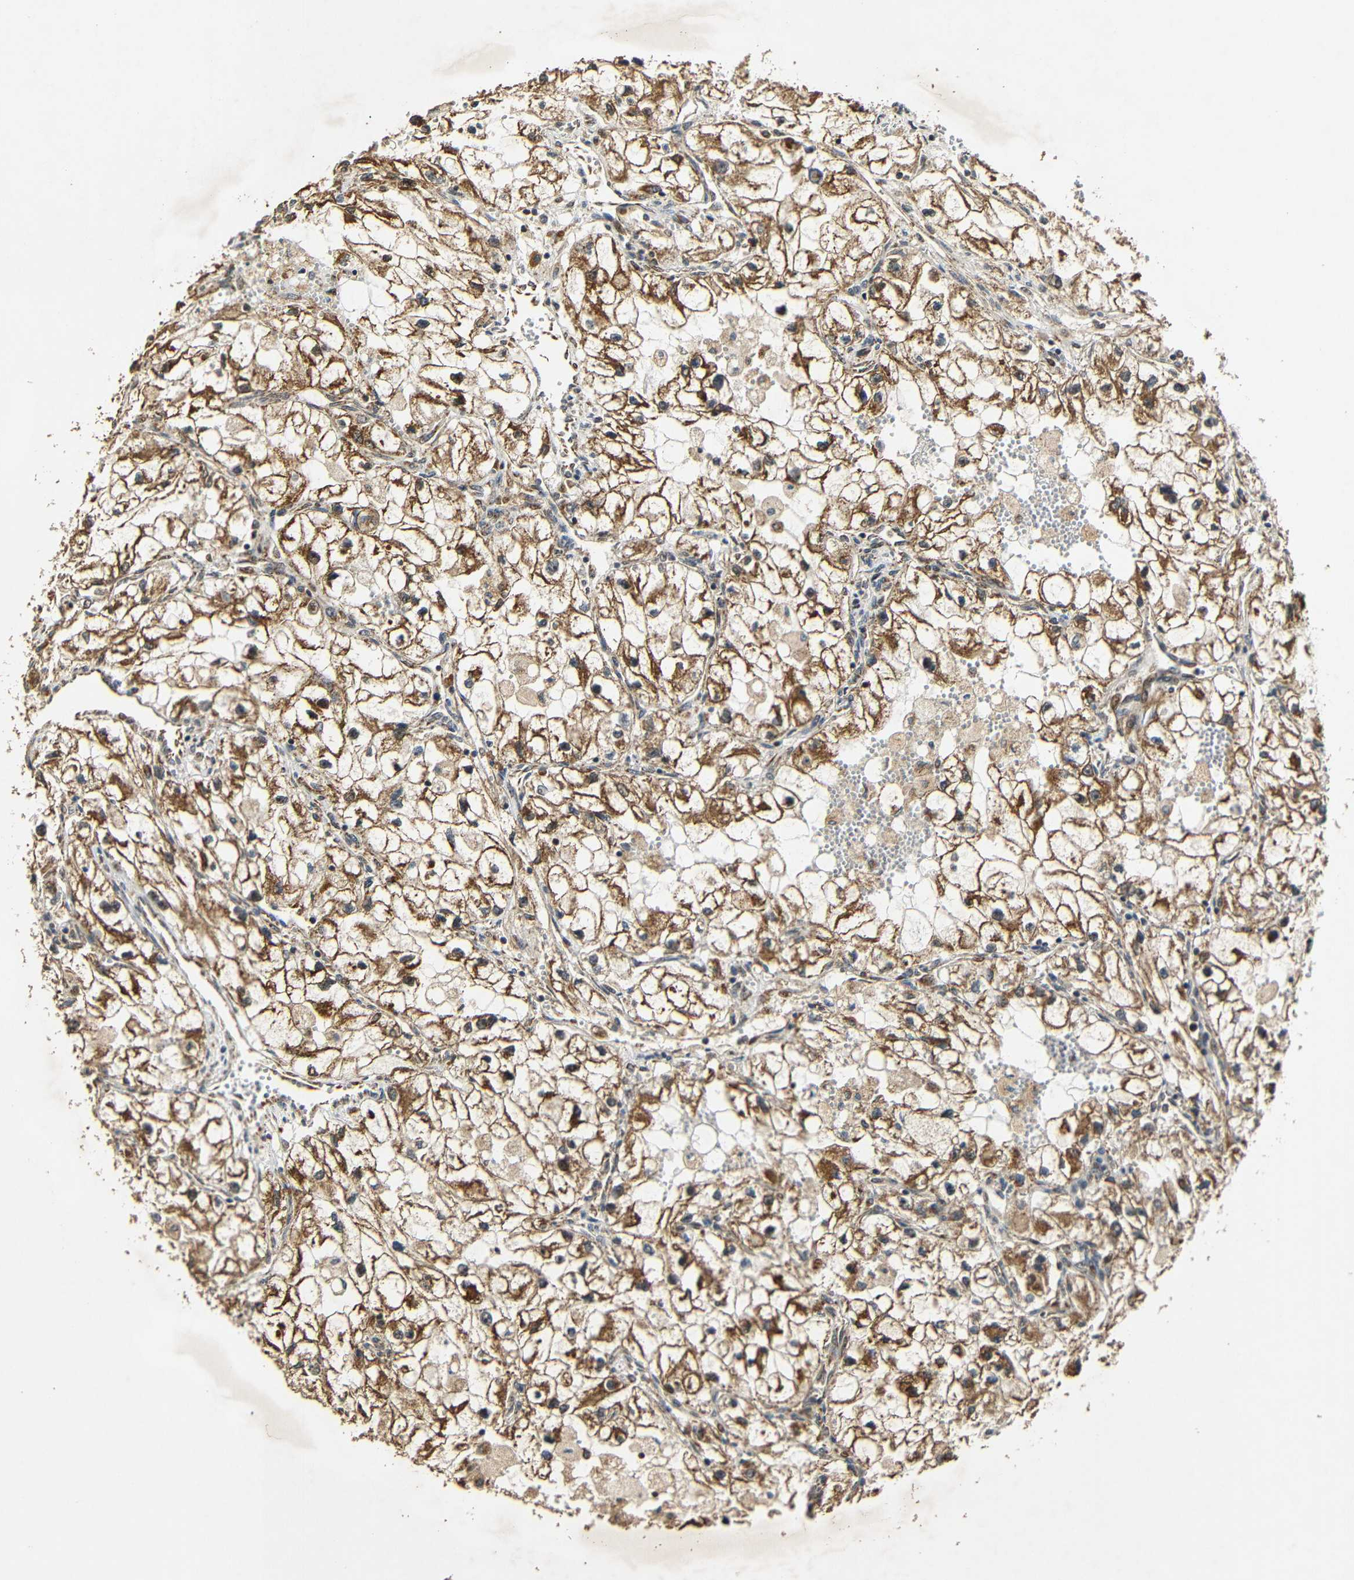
{"staining": {"intensity": "moderate", "quantity": ">75%", "location": "cytoplasmic/membranous"}, "tissue": "renal cancer", "cell_type": "Tumor cells", "image_type": "cancer", "snomed": [{"axis": "morphology", "description": "Adenocarcinoma, NOS"}, {"axis": "topography", "description": "Kidney"}], "caption": "This is an image of immunohistochemistry staining of adenocarcinoma (renal), which shows moderate positivity in the cytoplasmic/membranous of tumor cells.", "gene": "KAZALD1", "patient": {"sex": "female", "age": 70}}